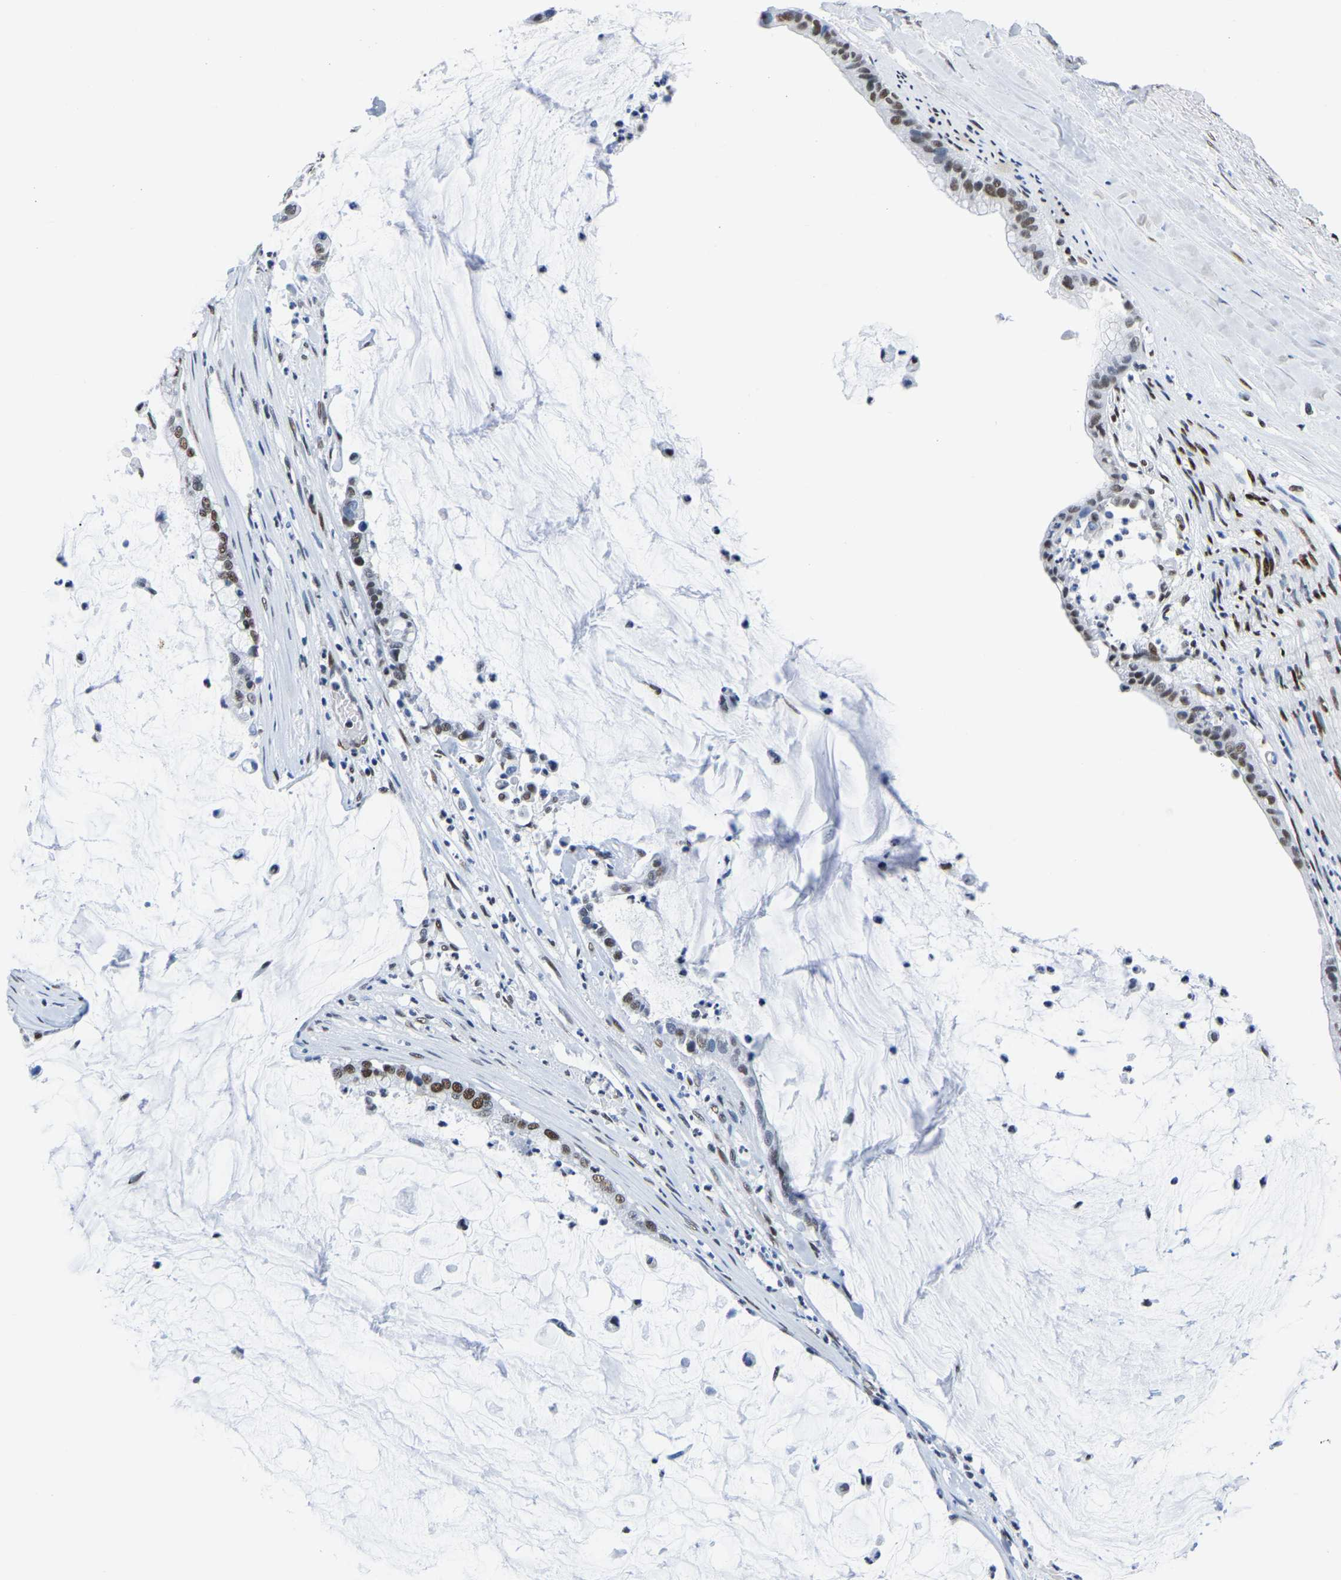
{"staining": {"intensity": "moderate", "quantity": ">75%", "location": "nuclear"}, "tissue": "pancreatic cancer", "cell_type": "Tumor cells", "image_type": "cancer", "snomed": [{"axis": "morphology", "description": "Adenocarcinoma, NOS"}, {"axis": "topography", "description": "Pancreas"}], "caption": "Human pancreatic adenocarcinoma stained with a brown dye displays moderate nuclear positive positivity in about >75% of tumor cells.", "gene": "UBA1", "patient": {"sex": "male", "age": 41}}